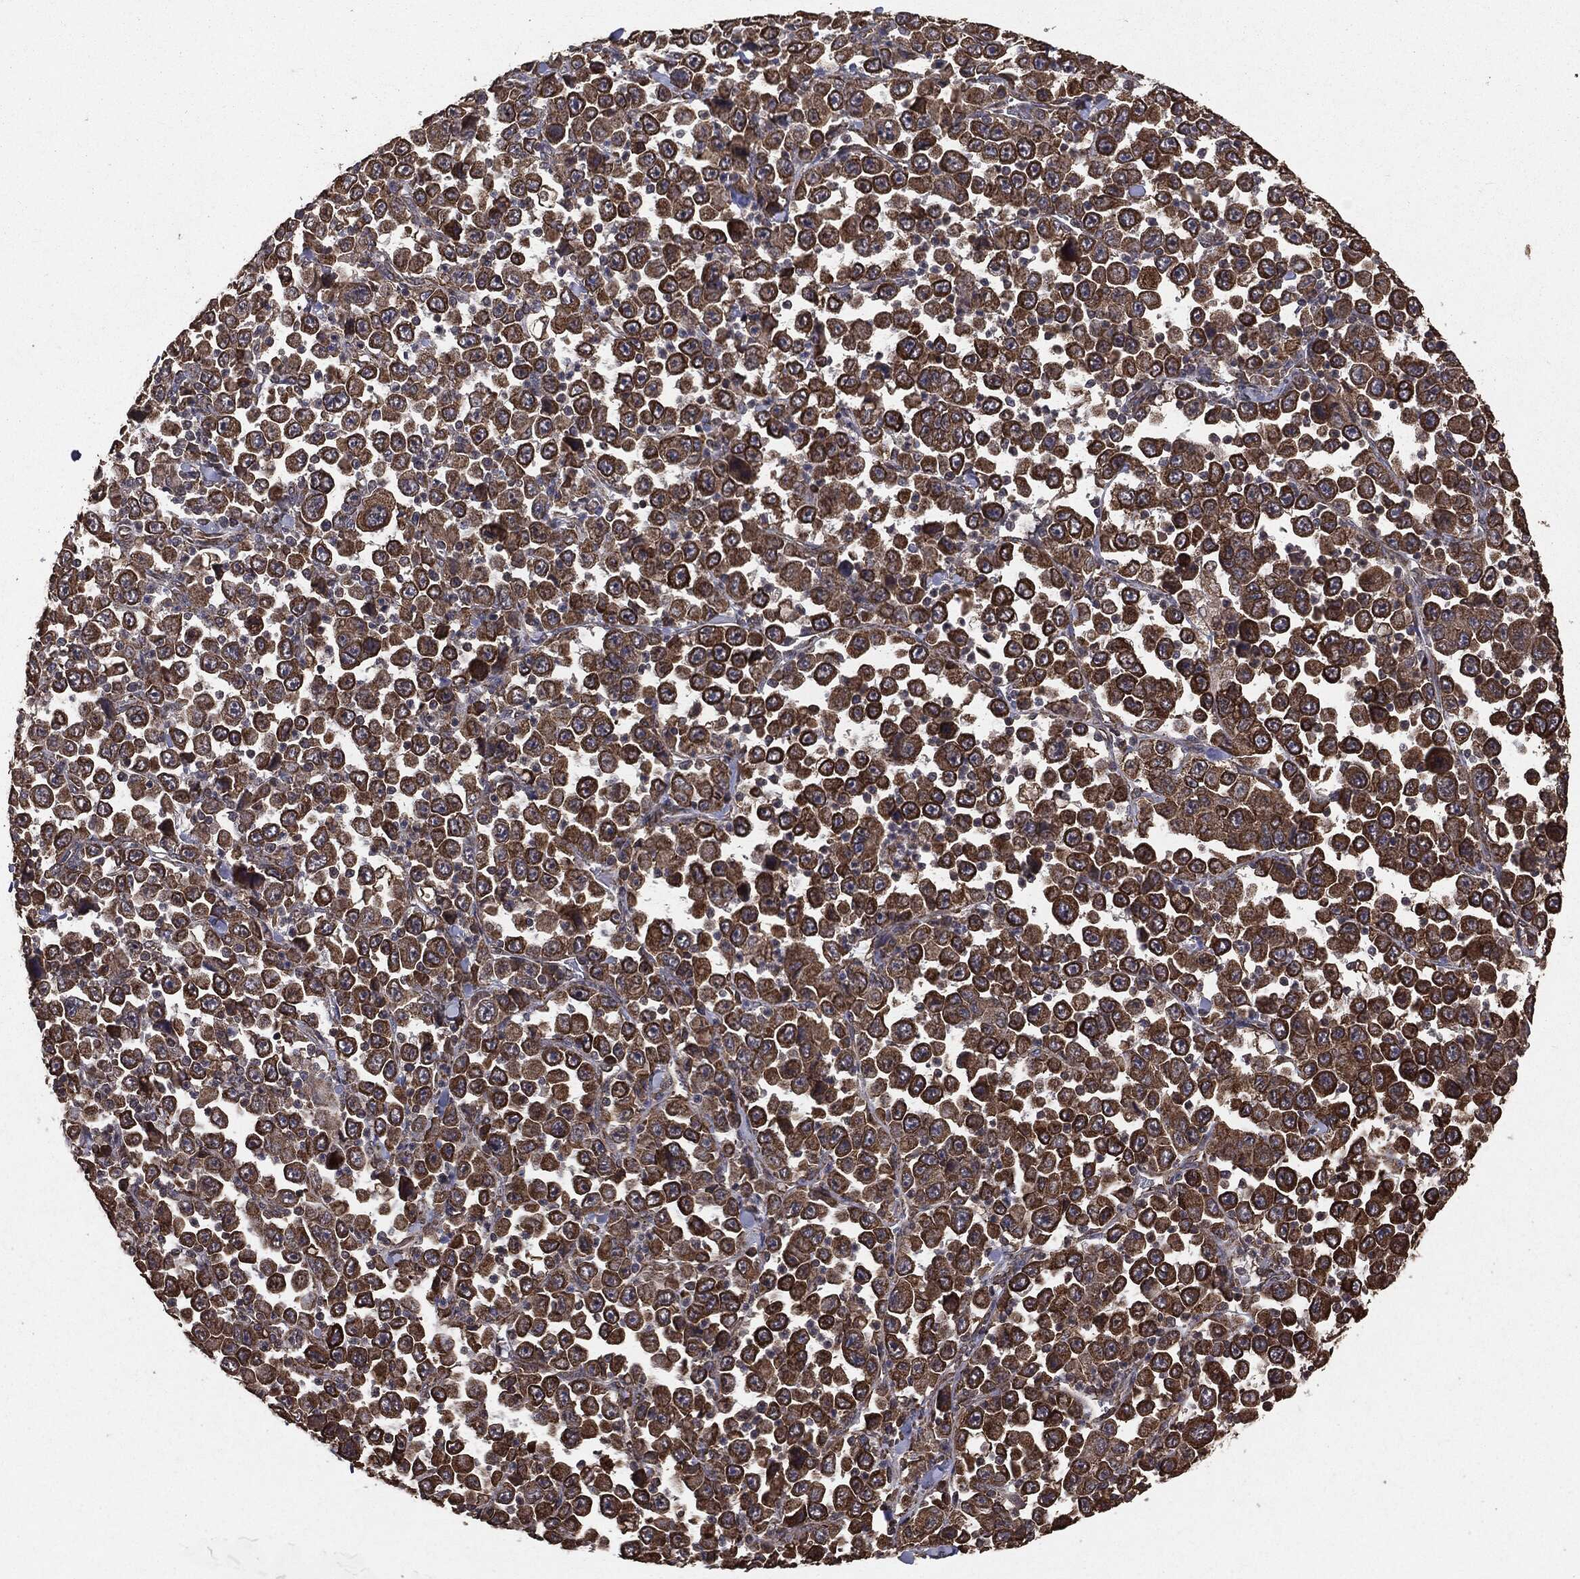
{"staining": {"intensity": "strong", "quantity": ">75%", "location": "cytoplasmic/membranous"}, "tissue": "stomach cancer", "cell_type": "Tumor cells", "image_type": "cancer", "snomed": [{"axis": "morphology", "description": "Normal tissue, NOS"}, {"axis": "morphology", "description": "Adenocarcinoma, NOS"}, {"axis": "topography", "description": "Stomach, upper"}, {"axis": "topography", "description": "Stomach"}], "caption": "A photomicrograph of adenocarcinoma (stomach) stained for a protein displays strong cytoplasmic/membranous brown staining in tumor cells.", "gene": "MTOR", "patient": {"sex": "male", "age": 59}}